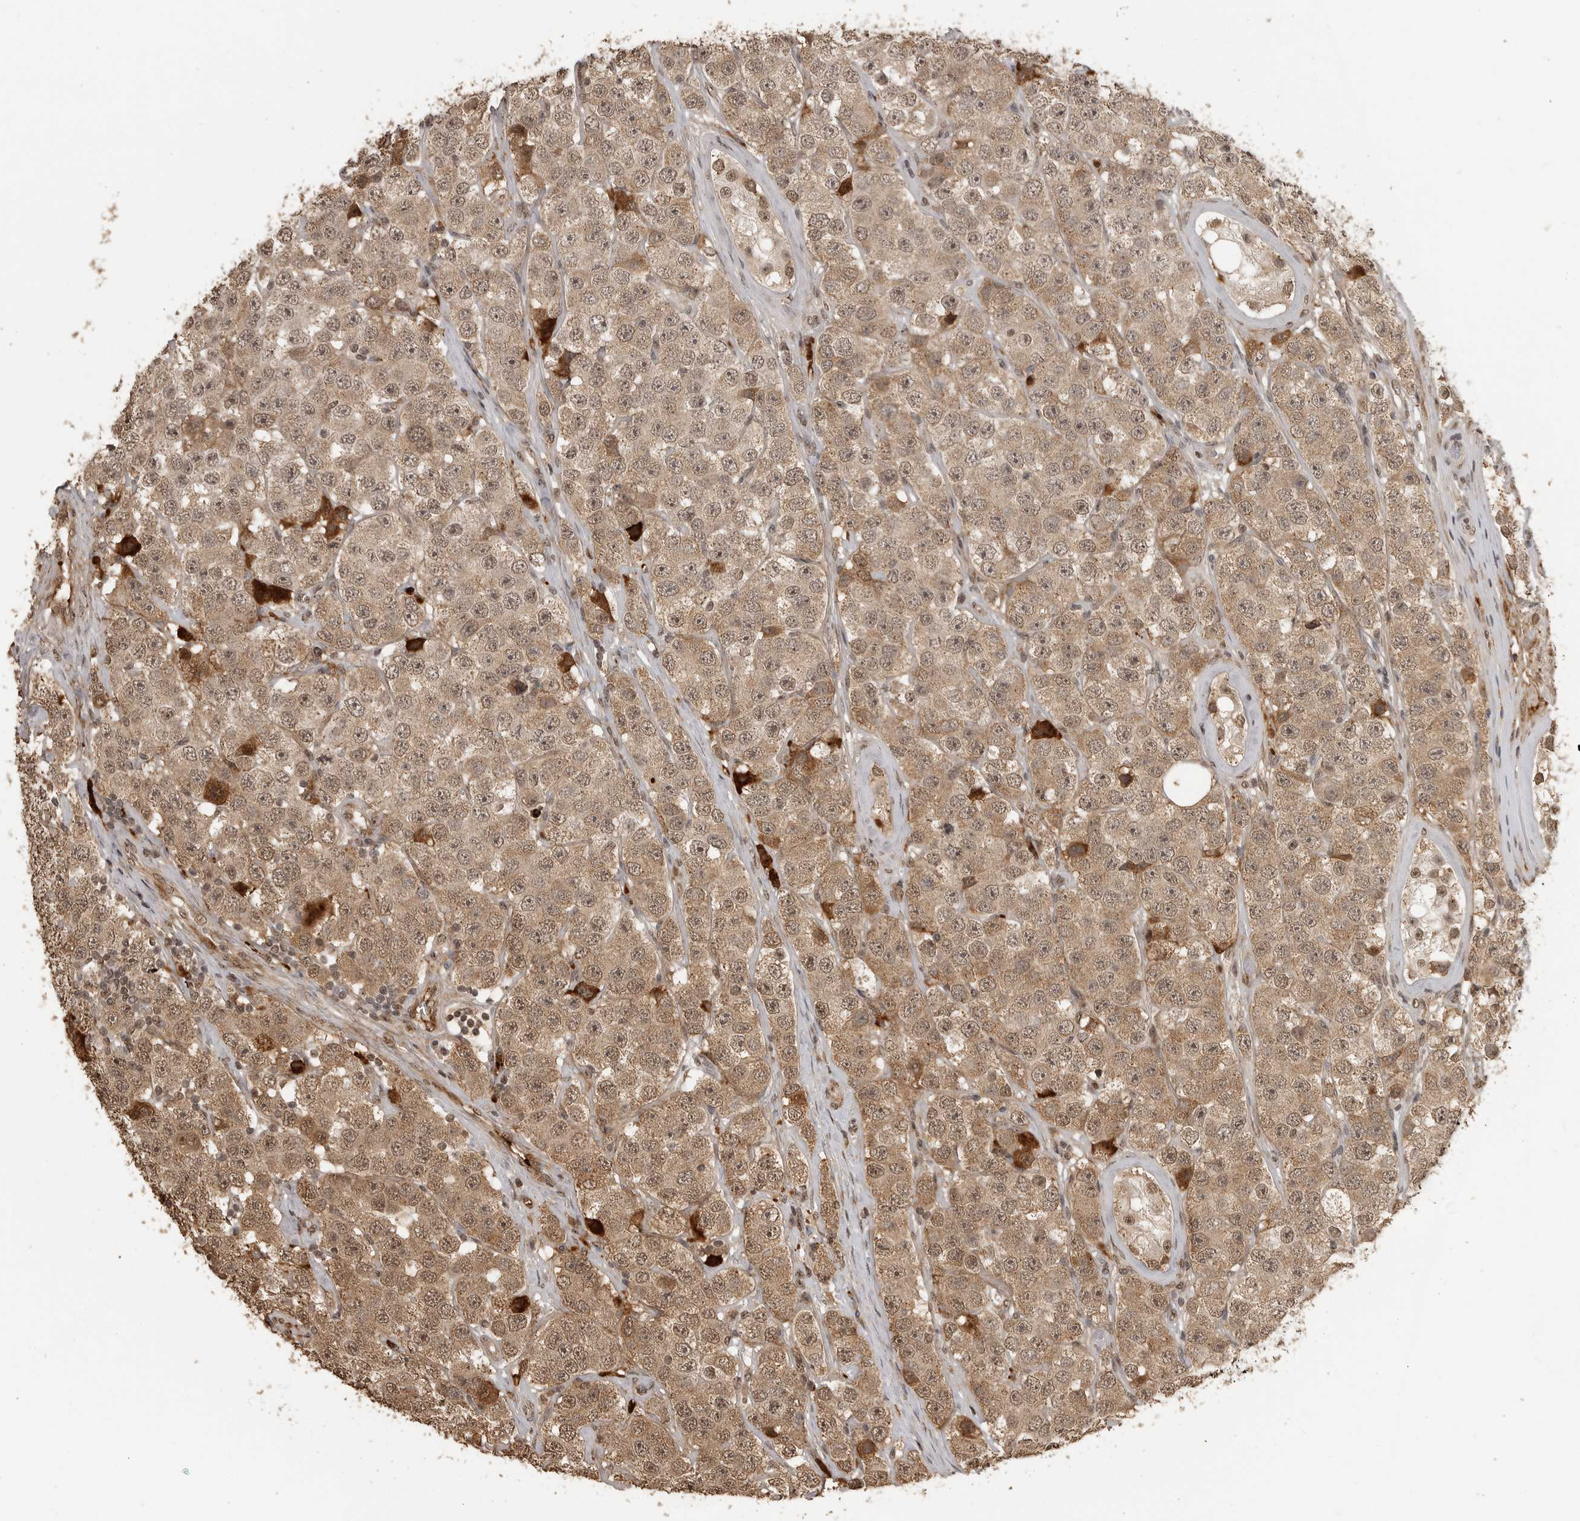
{"staining": {"intensity": "weak", "quantity": ">75%", "location": "cytoplasmic/membranous,nuclear"}, "tissue": "testis cancer", "cell_type": "Tumor cells", "image_type": "cancer", "snomed": [{"axis": "morphology", "description": "Seminoma, NOS"}, {"axis": "topography", "description": "Testis"}], "caption": "Tumor cells display weak cytoplasmic/membranous and nuclear expression in about >75% of cells in testis seminoma.", "gene": "CLOCK", "patient": {"sex": "male", "age": 28}}